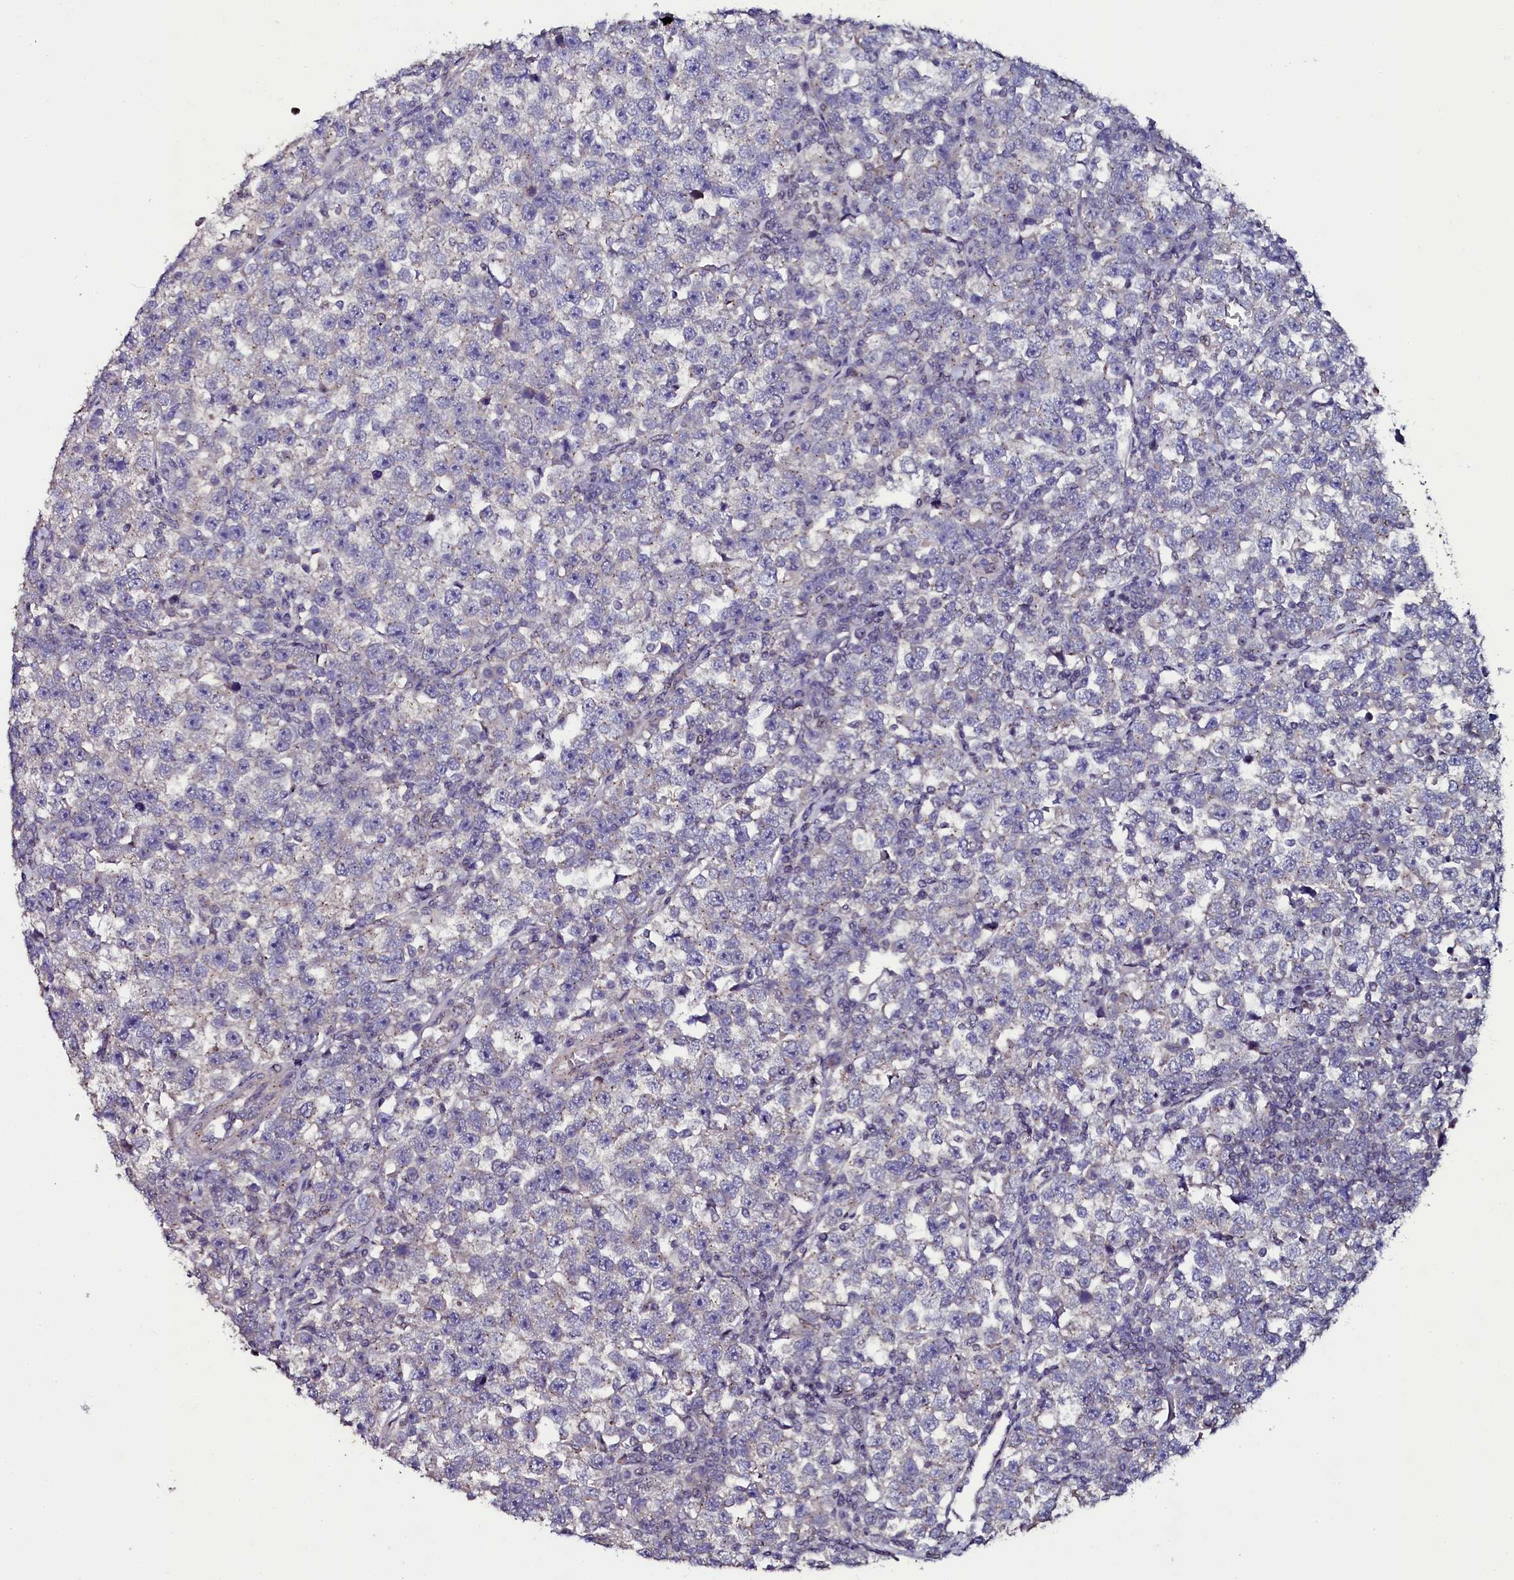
{"staining": {"intensity": "weak", "quantity": "<25%", "location": "cytoplasmic/membranous"}, "tissue": "testis cancer", "cell_type": "Tumor cells", "image_type": "cancer", "snomed": [{"axis": "morphology", "description": "Normal tissue, NOS"}, {"axis": "morphology", "description": "Seminoma, NOS"}, {"axis": "topography", "description": "Testis"}], "caption": "Protein analysis of testis cancer displays no significant positivity in tumor cells.", "gene": "USPL1", "patient": {"sex": "male", "age": 43}}